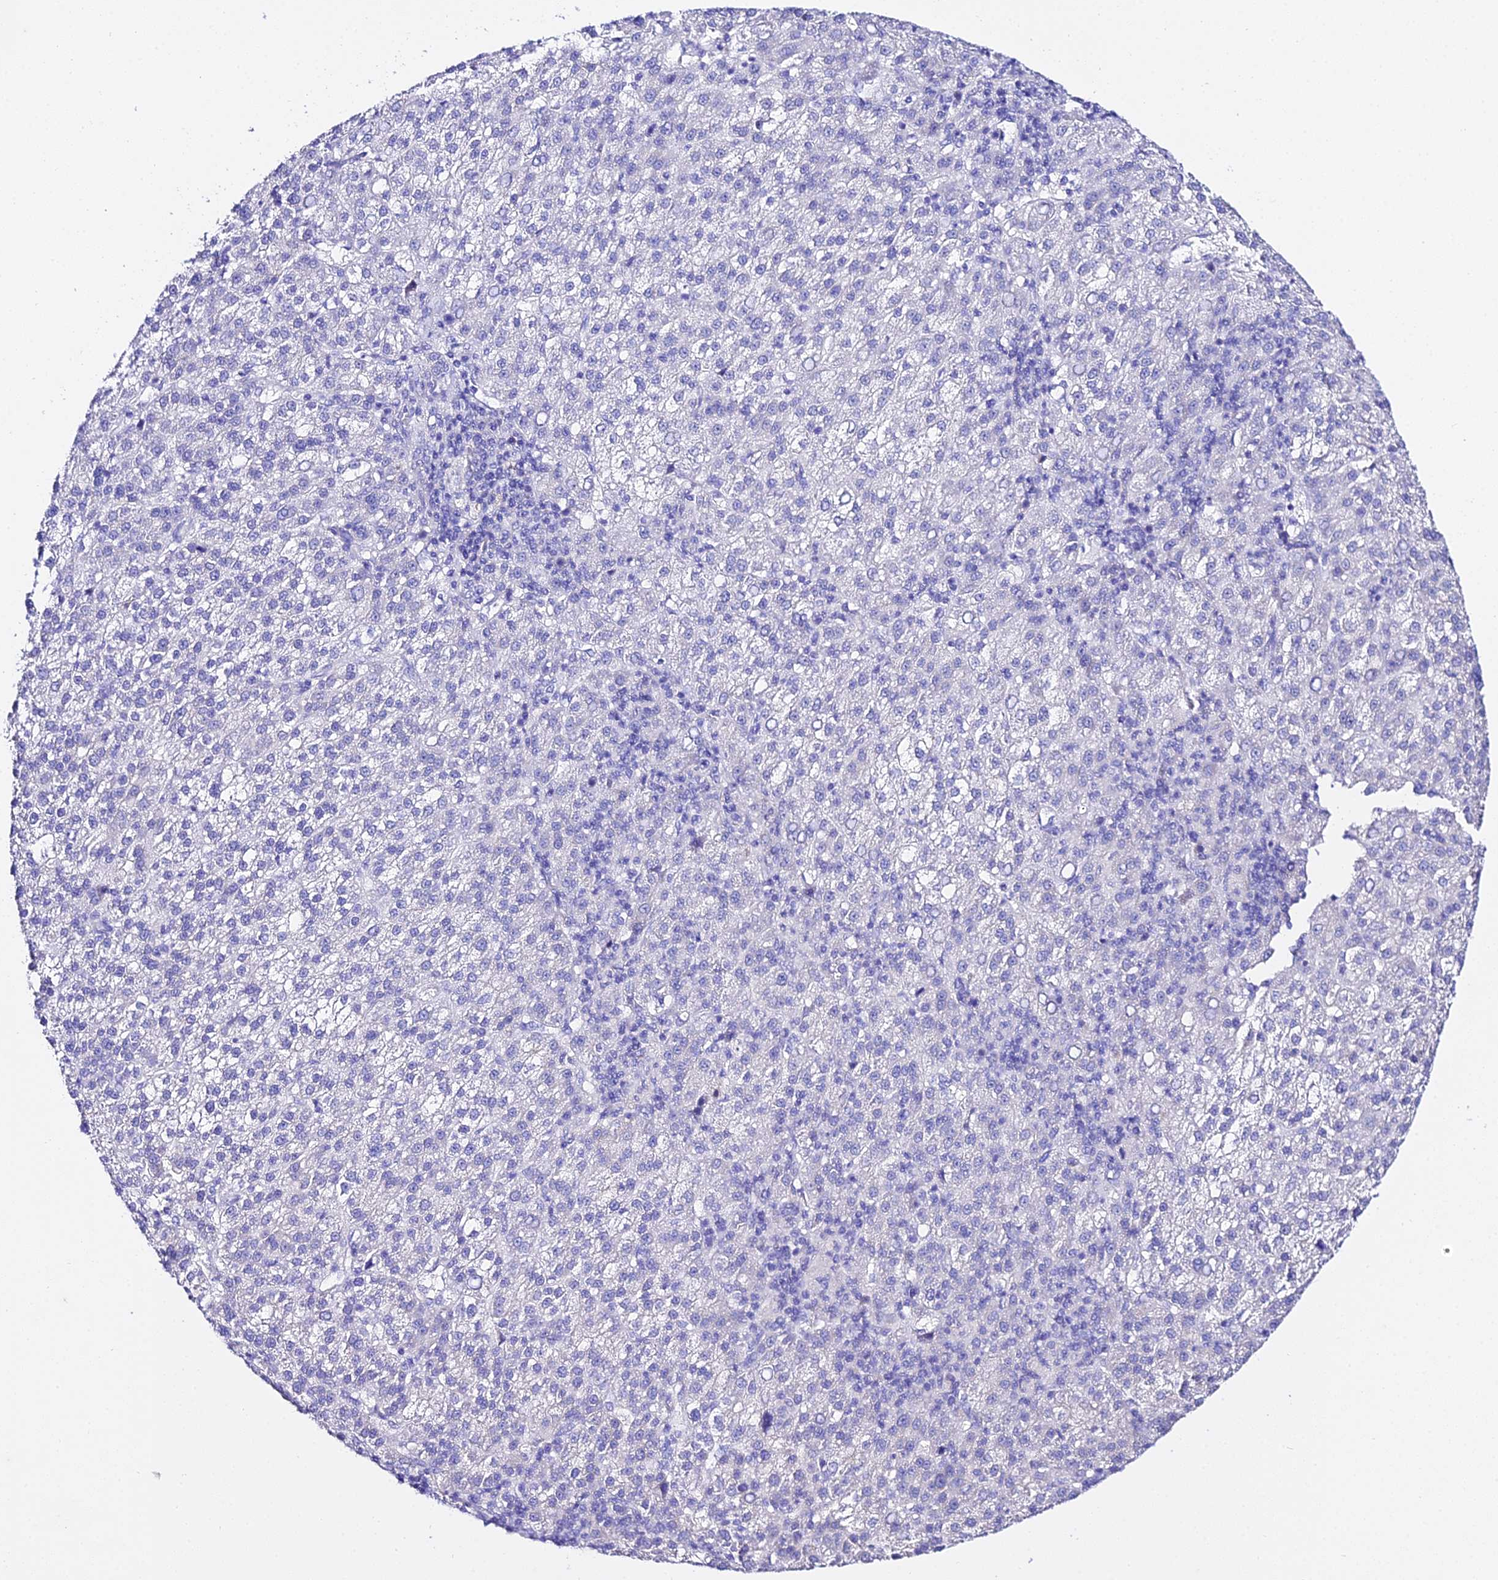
{"staining": {"intensity": "negative", "quantity": "none", "location": "none"}, "tissue": "liver cancer", "cell_type": "Tumor cells", "image_type": "cancer", "snomed": [{"axis": "morphology", "description": "Carcinoma, Hepatocellular, NOS"}, {"axis": "topography", "description": "Liver"}], "caption": "Tumor cells are negative for brown protein staining in liver cancer (hepatocellular carcinoma).", "gene": "TMEM117", "patient": {"sex": "female", "age": 58}}